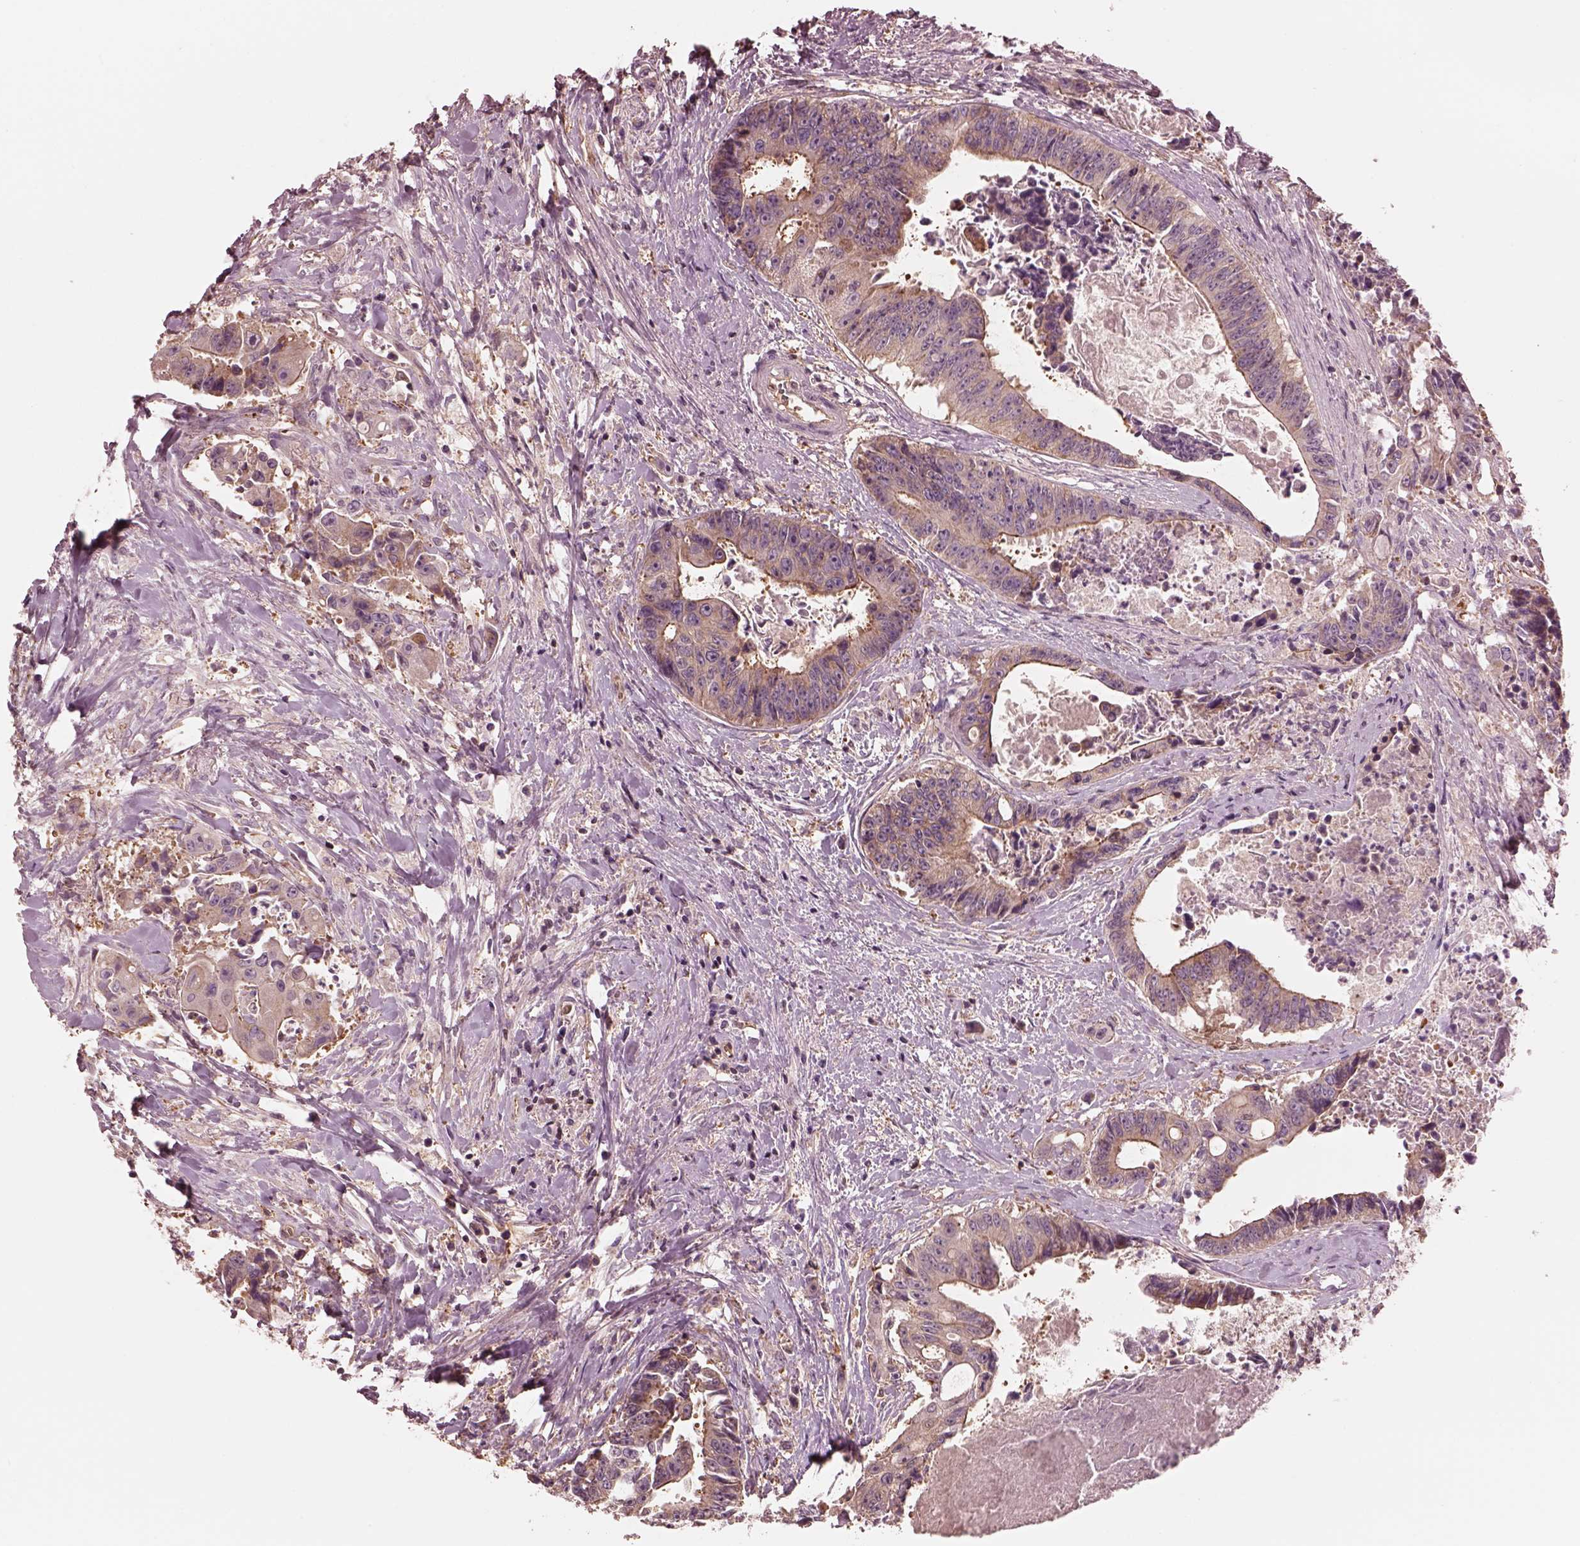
{"staining": {"intensity": "strong", "quantity": "<25%", "location": "cytoplasmic/membranous"}, "tissue": "colorectal cancer", "cell_type": "Tumor cells", "image_type": "cancer", "snomed": [{"axis": "morphology", "description": "Adenocarcinoma, NOS"}, {"axis": "topography", "description": "Rectum"}], "caption": "Immunohistochemistry (IHC) staining of adenocarcinoma (colorectal), which exhibits medium levels of strong cytoplasmic/membranous staining in about <25% of tumor cells indicating strong cytoplasmic/membranous protein positivity. The staining was performed using DAB (brown) for protein detection and nuclei were counterstained in hematoxylin (blue).", "gene": "STK33", "patient": {"sex": "male", "age": 54}}